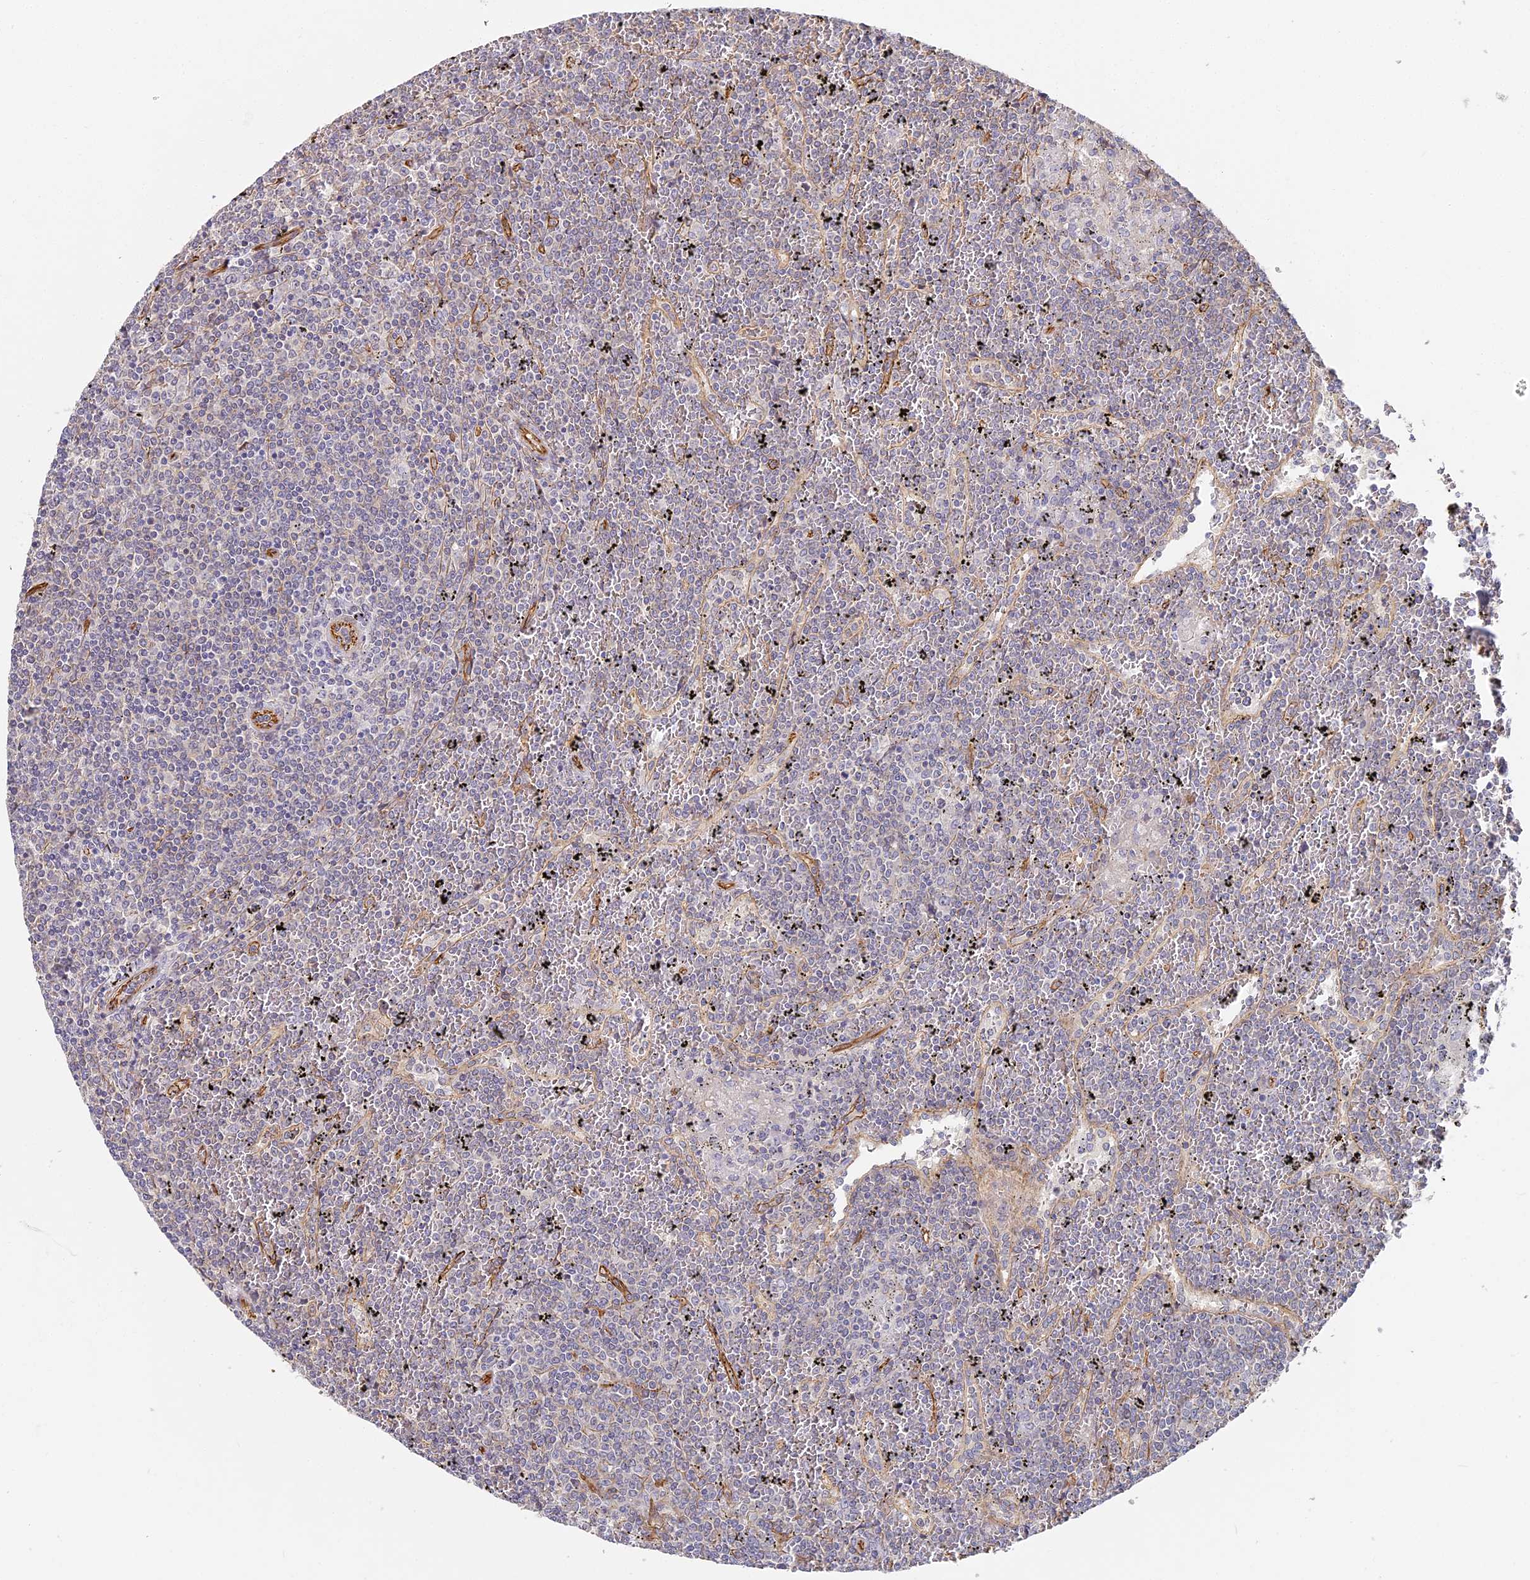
{"staining": {"intensity": "negative", "quantity": "none", "location": "none"}, "tissue": "lymphoma", "cell_type": "Tumor cells", "image_type": "cancer", "snomed": [{"axis": "morphology", "description": "Malignant lymphoma, non-Hodgkin's type, Low grade"}, {"axis": "topography", "description": "Spleen"}], "caption": "This is an IHC photomicrograph of malignant lymphoma, non-Hodgkin's type (low-grade). There is no positivity in tumor cells.", "gene": "CCDC30", "patient": {"sex": "female", "age": 19}}